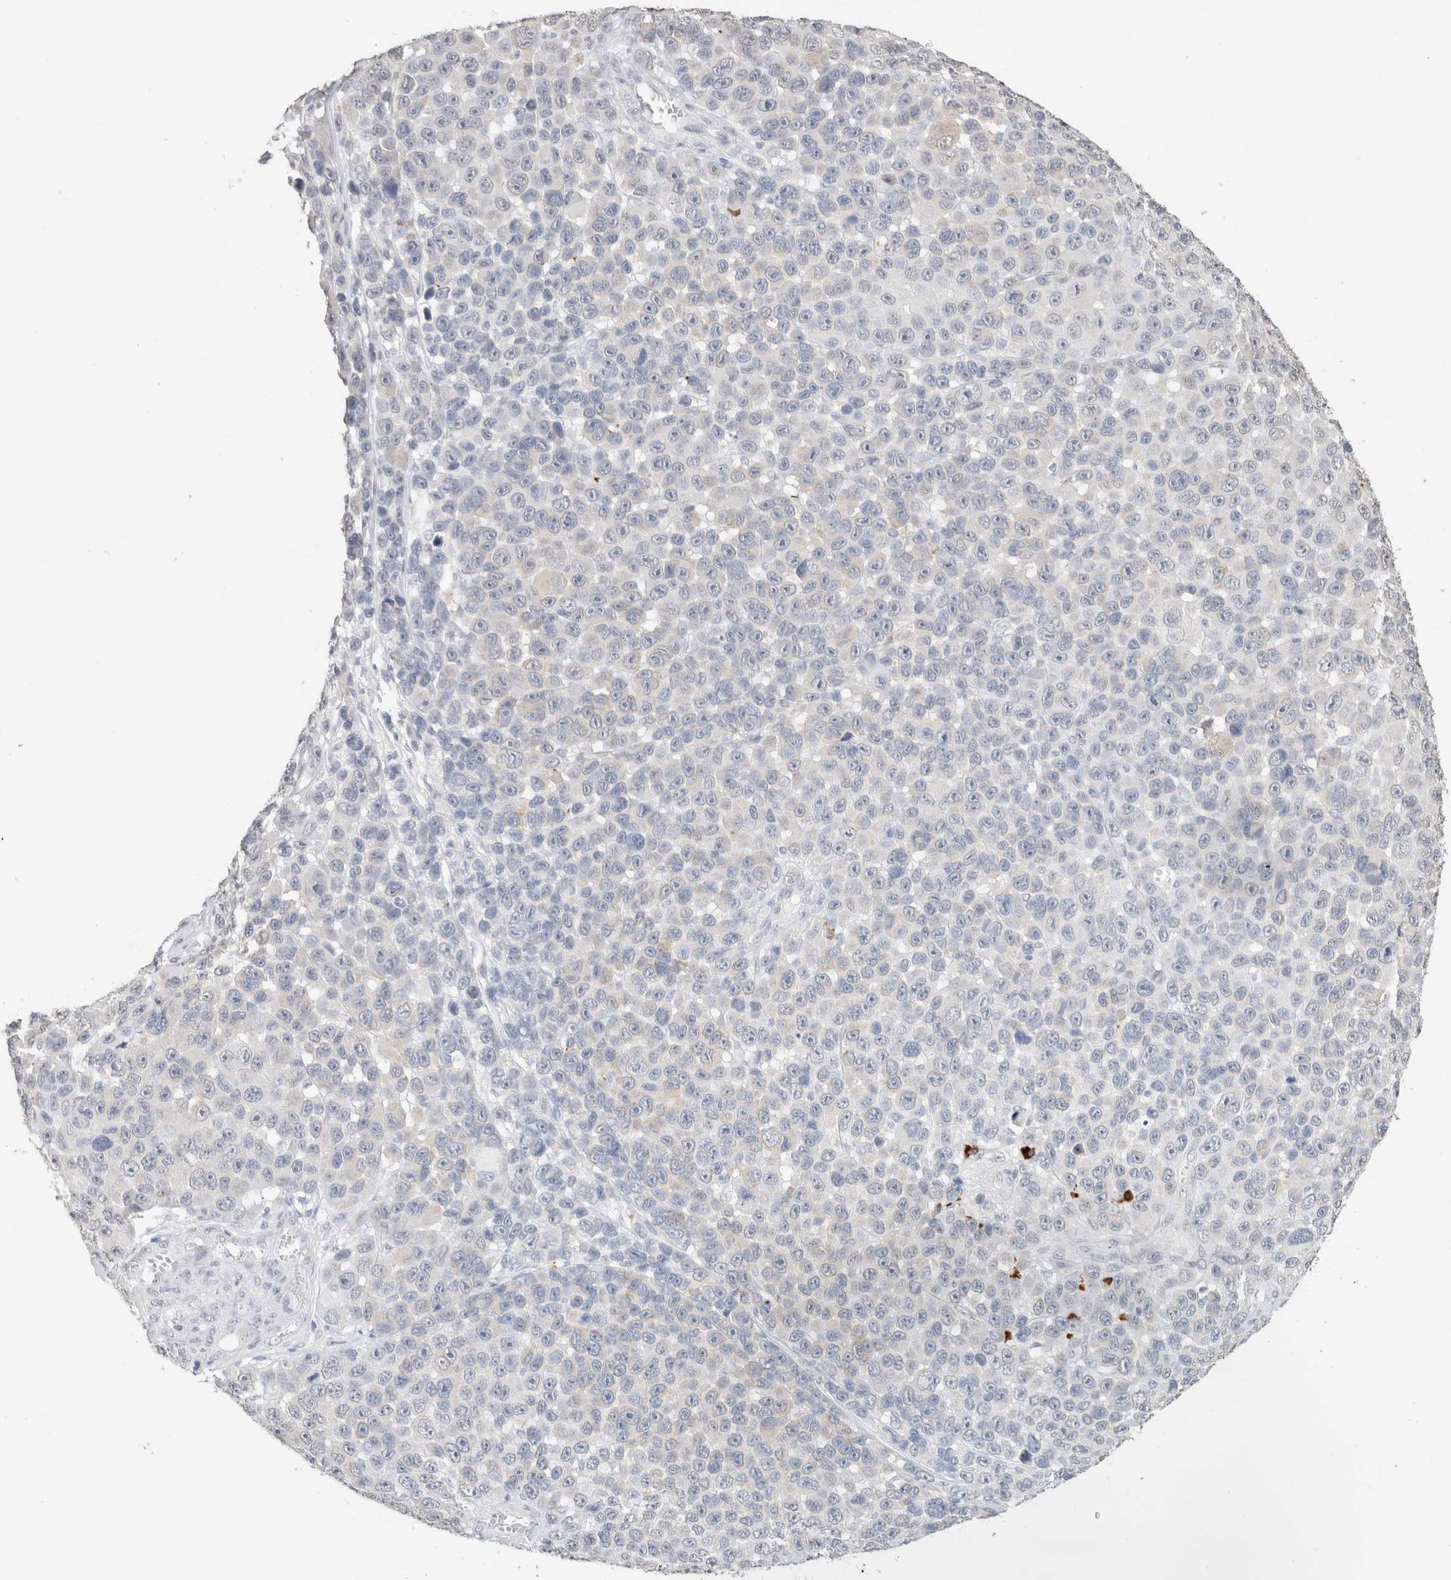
{"staining": {"intensity": "negative", "quantity": "none", "location": "none"}, "tissue": "melanoma", "cell_type": "Tumor cells", "image_type": "cancer", "snomed": [{"axis": "morphology", "description": "Malignant melanoma, NOS"}, {"axis": "topography", "description": "Skin"}], "caption": "This is an IHC micrograph of melanoma. There is no positivity in tumor cells.", "gene": "CD80", "patient": {"sex": "male", "age": 53}}